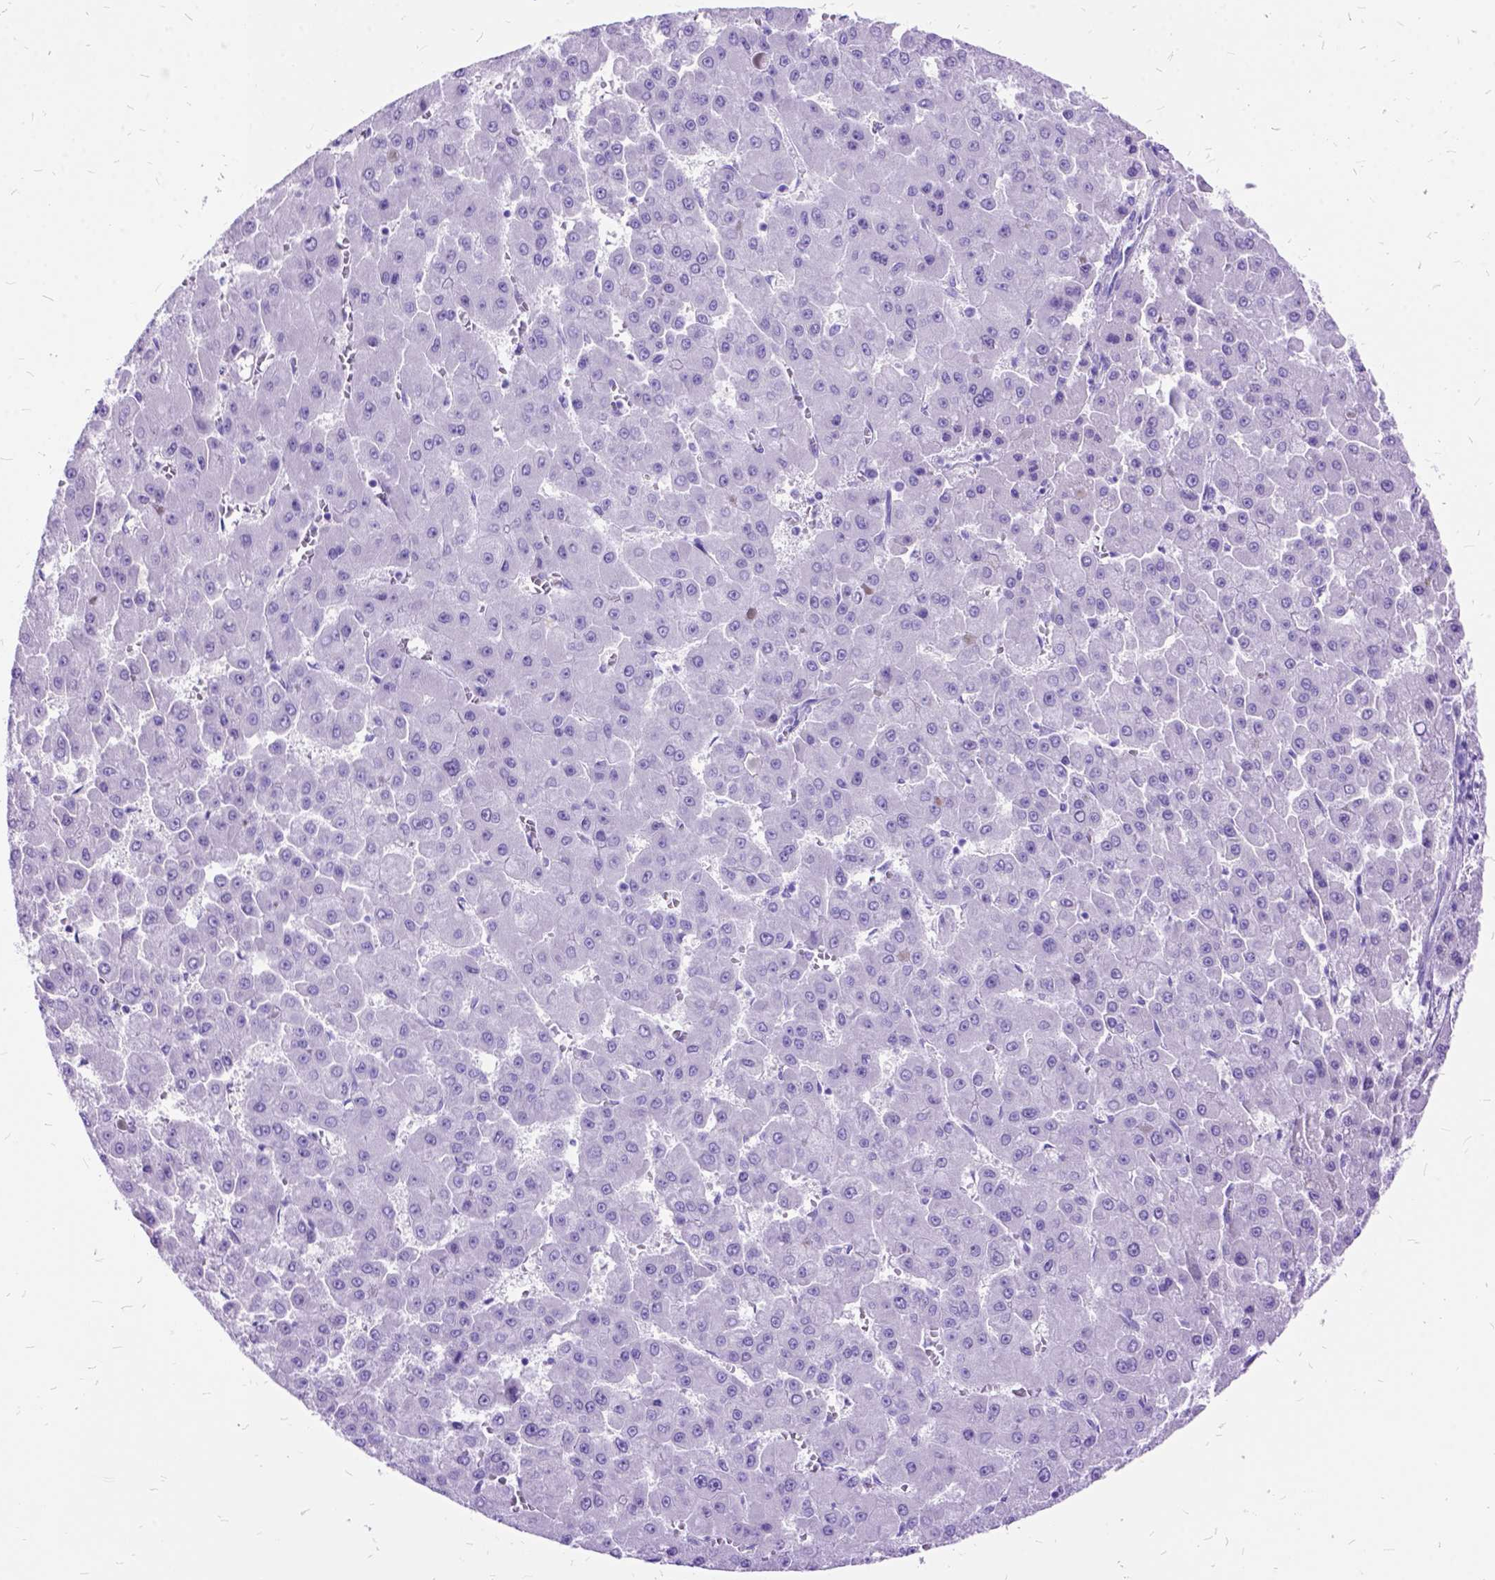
{"staining": {"intensity": "negative", "quantity": "none", "location": "none"}, "tissue": "liver cancer", "cell_type": "Tumor cells", "image_type": "cancer", "snomed": [{"axis": "morphology", "description": "Carcinoma, Hepatocellular, NOS"}, {"axis": "topography", "description": "Liver"}], "caption": "Histopathology image shows no protein staining in tumor cells of liver hepatocellular carcinoma tissue.", "gene": "DNAH2", "patient": {"sex": "male", "age": 78}}